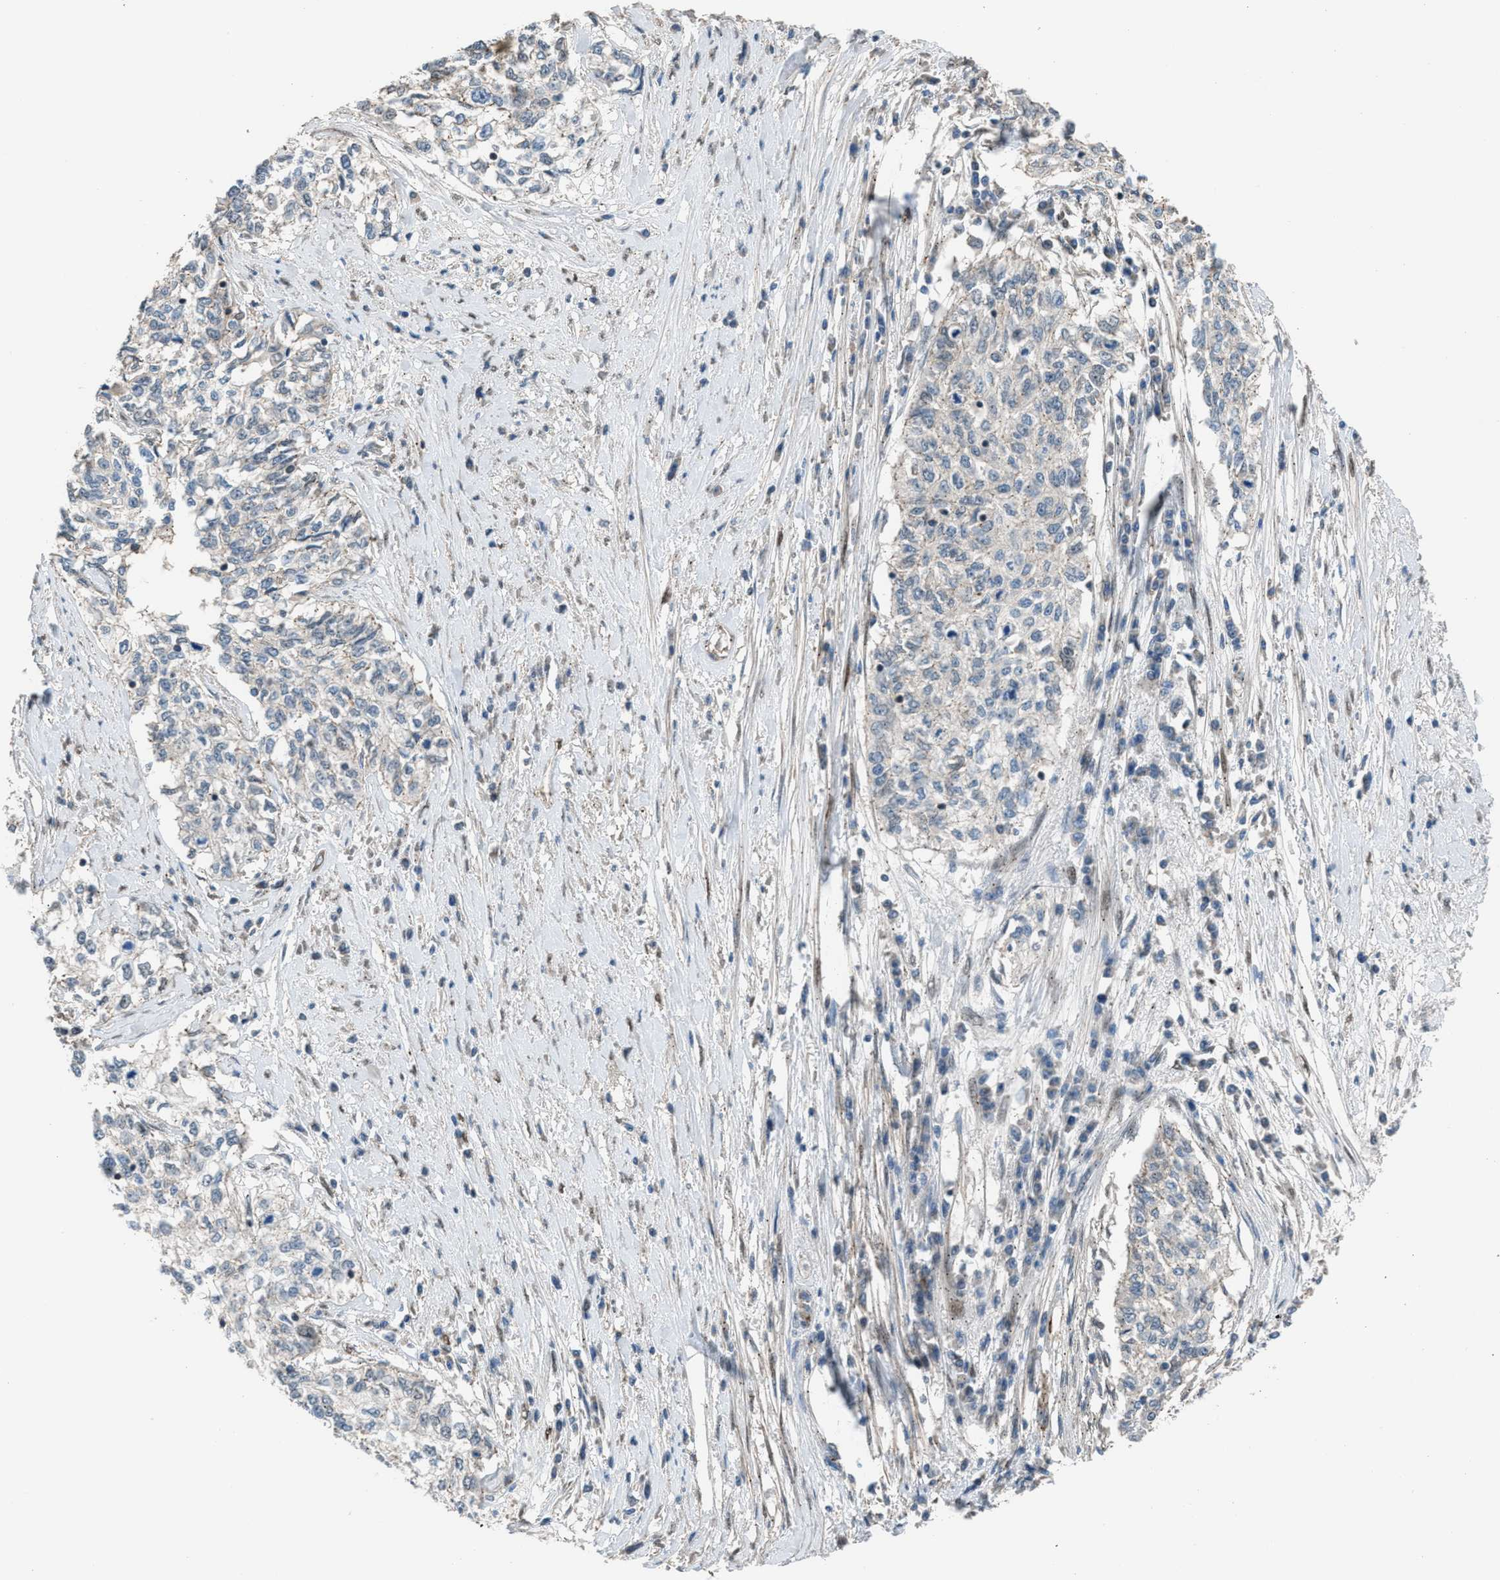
{"staining": {"intensity": "negative", "quantity": "none", "location": "none"}, "tissue": "cervical cancer", "cell_type": "Tumor cells", "image_type": "cancer", "snomed": [{"axis": "morphology", "description": "Squamous cell carcinoma, NOS"}, {"axis": "topography", "description": "Cervix"}], "caption": "Tumor cells are negative for brown protein staining in squamous cell carcinoma (cervical).", "gene": "CRTC1", "patient": {"sex": "female", "age": 57}}